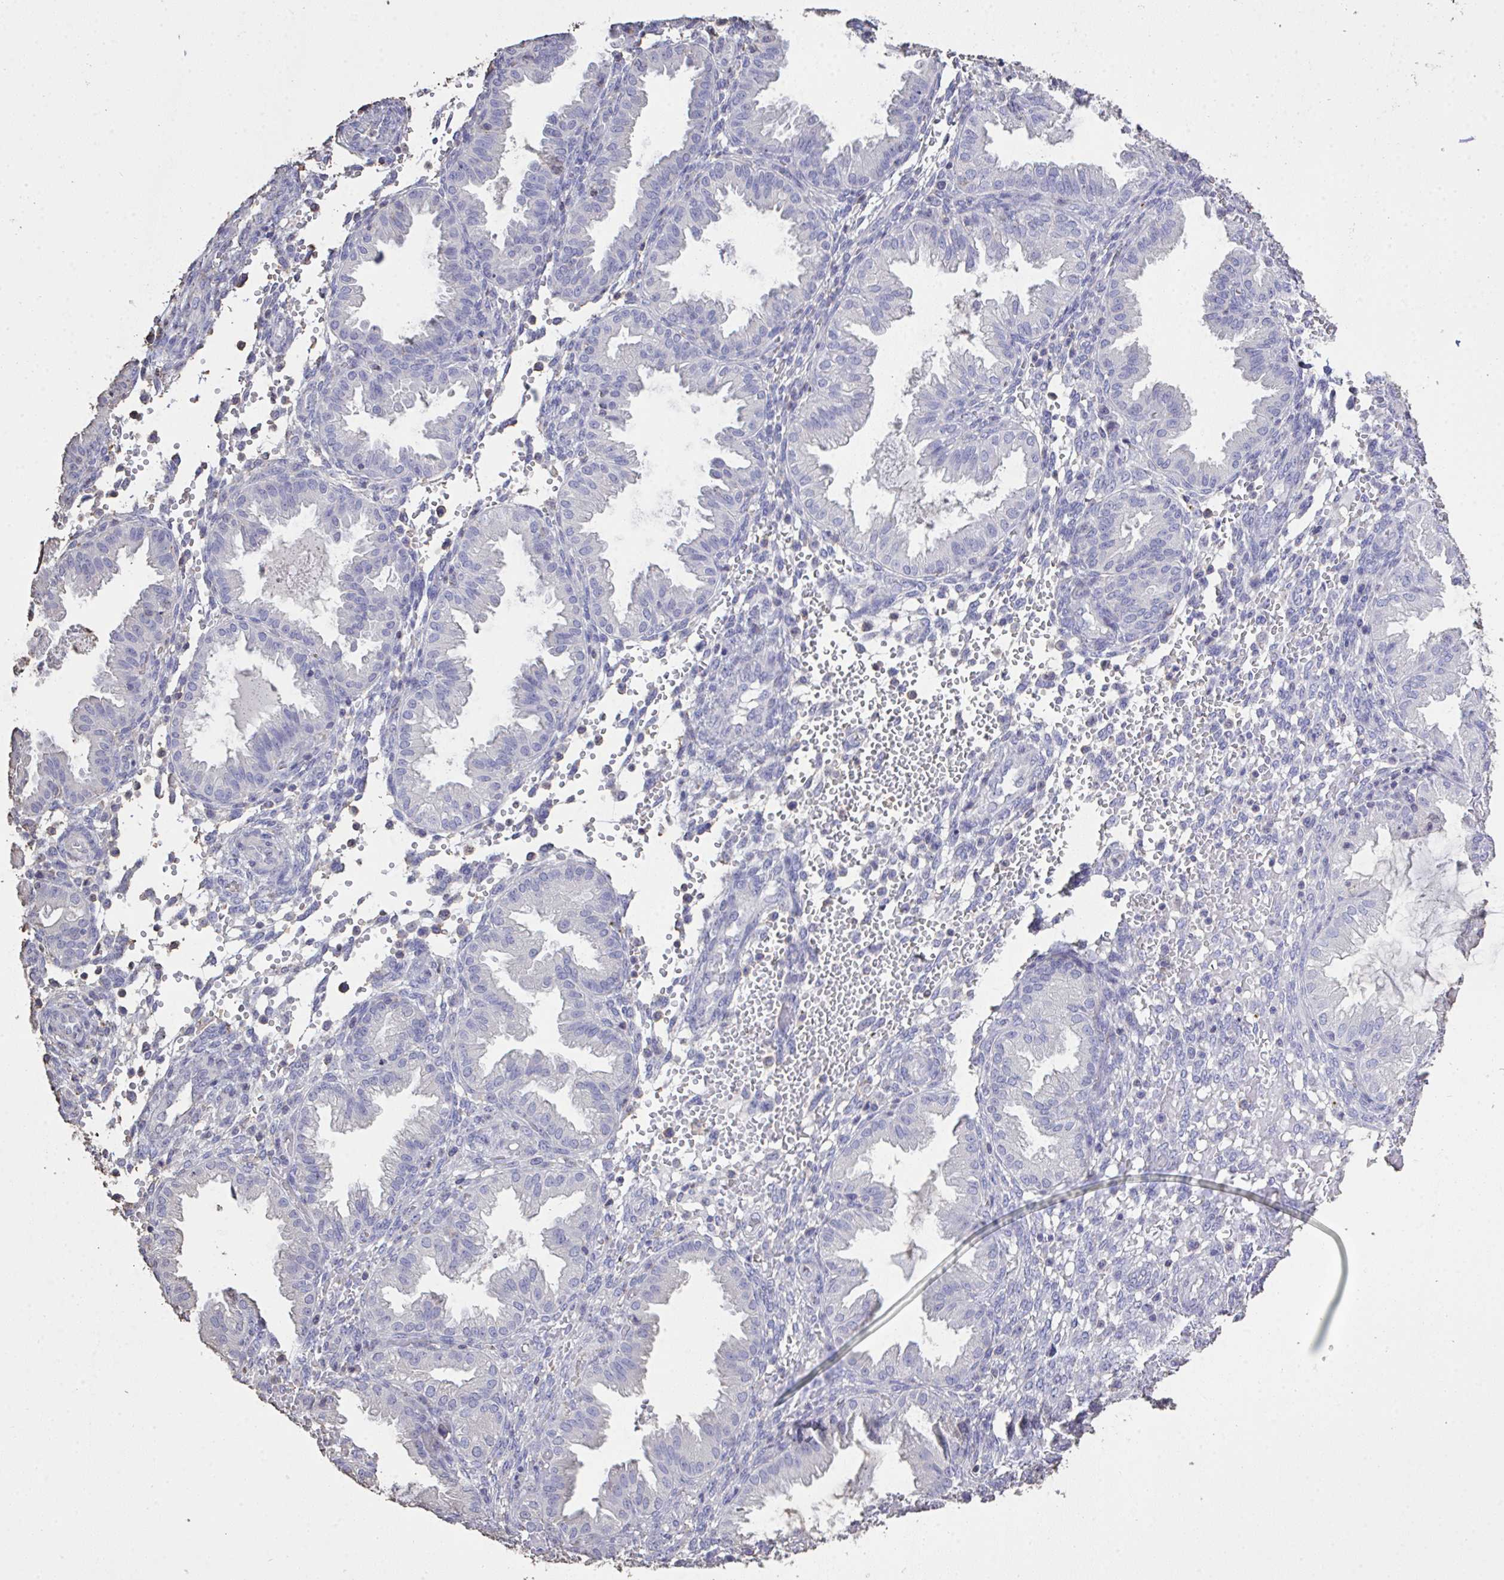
{"staining": {"intensity": "negative", "quantity": "none", "location": "none"}, "tissue": "endometrium", "cell_type": "Cells in endometrial stroma", "image_type": "normal", "snomed": [{"axis": "morphology", "description": "Normal tissue, NOS"}, {"axis": "topography", "description": "Endometrium"}], "caption": "DAB immunohistochemical staining of normal human endometrium exhibits no significant staining in cells in endometrial stroma.", "gene": "IL23R", "patient": {"sex": "female", "age": 33}}